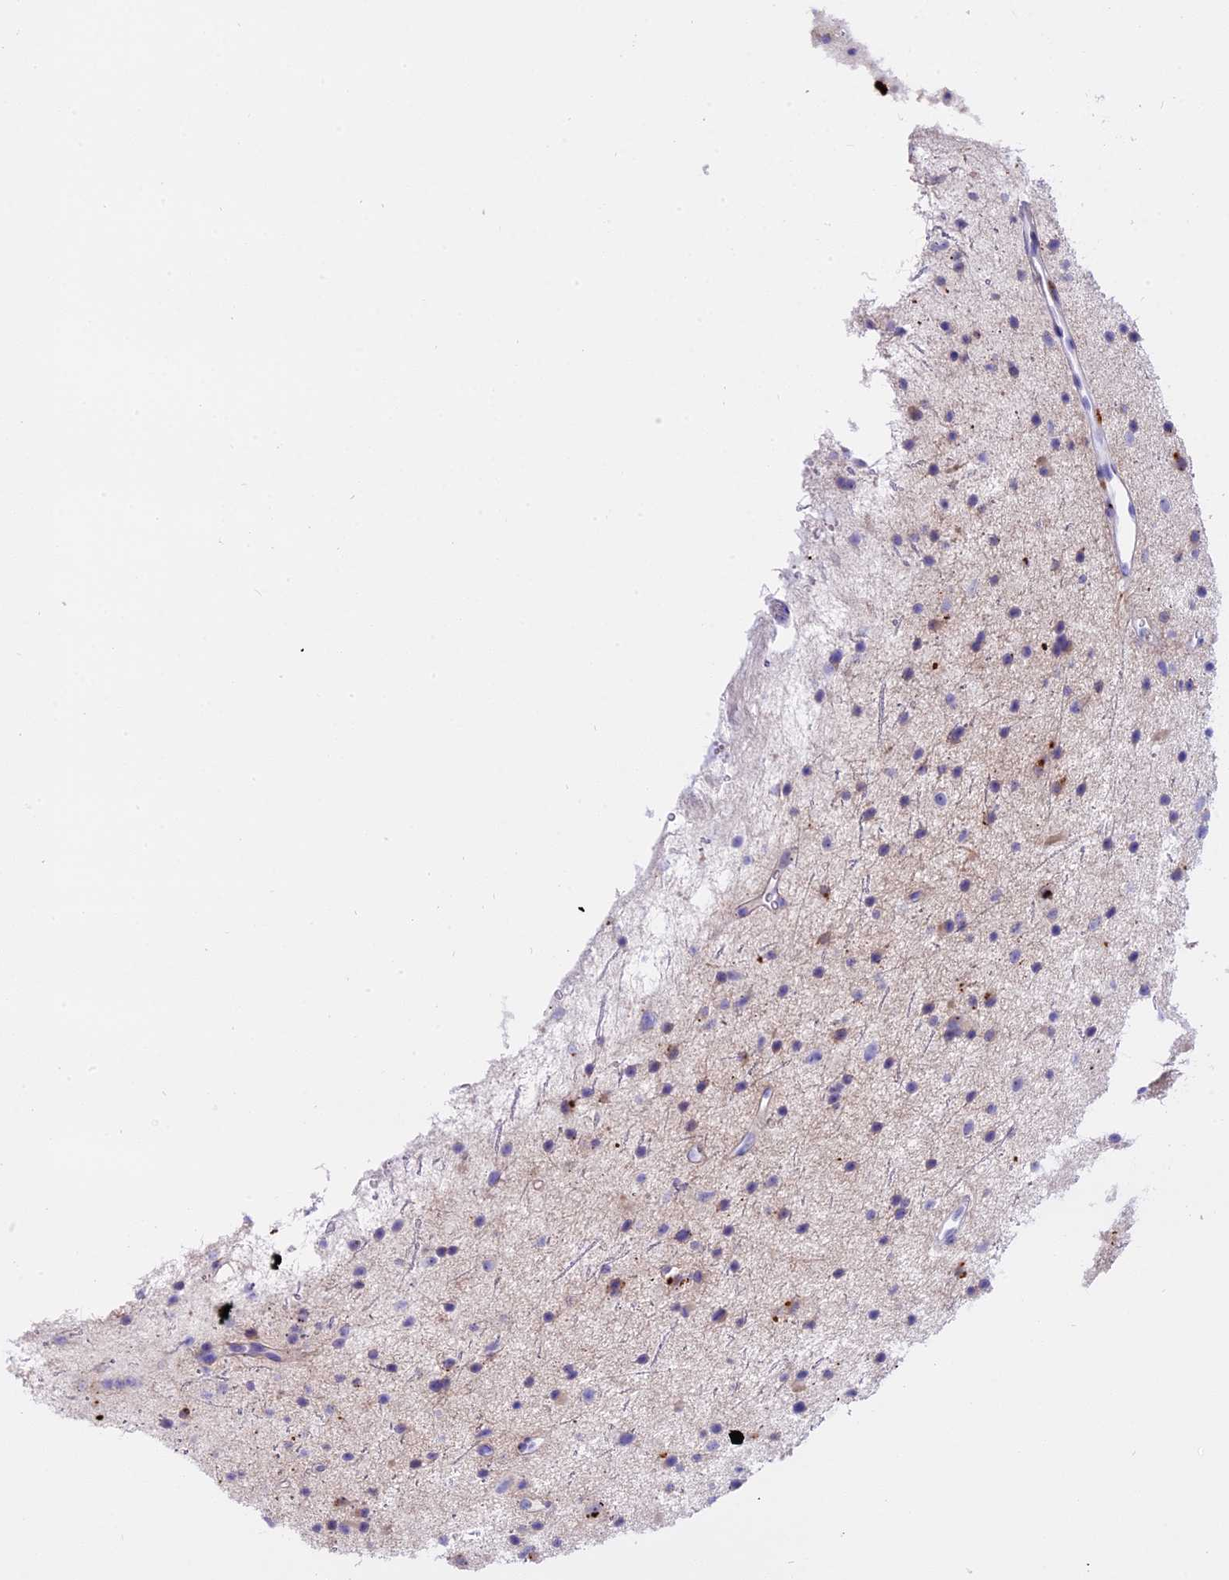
{"staining": {"intensity": "weak", "quantity": "<25%", "location": "cytoplasmic/membranous"}, "tissue": "glioma", "cell_type": "Tumor cells", "image_type": "cancer", "snomed": [{"axis": "morphology", "description": "Glioma, malignant, Low grade"}, {"axis": "topography", "description": "Cerebral cortex"}], "caption": "The image exhibits no staining of tumor cells in glioma. Brightfield microscopy of immunohistochemistry stained with DAB (3,3'-diaminobenzidine) (brown) and hematoxylin (blue), captured at high magnification.", "gene": "LYPD6", "patient": {"sex": "female", "age": 39}}